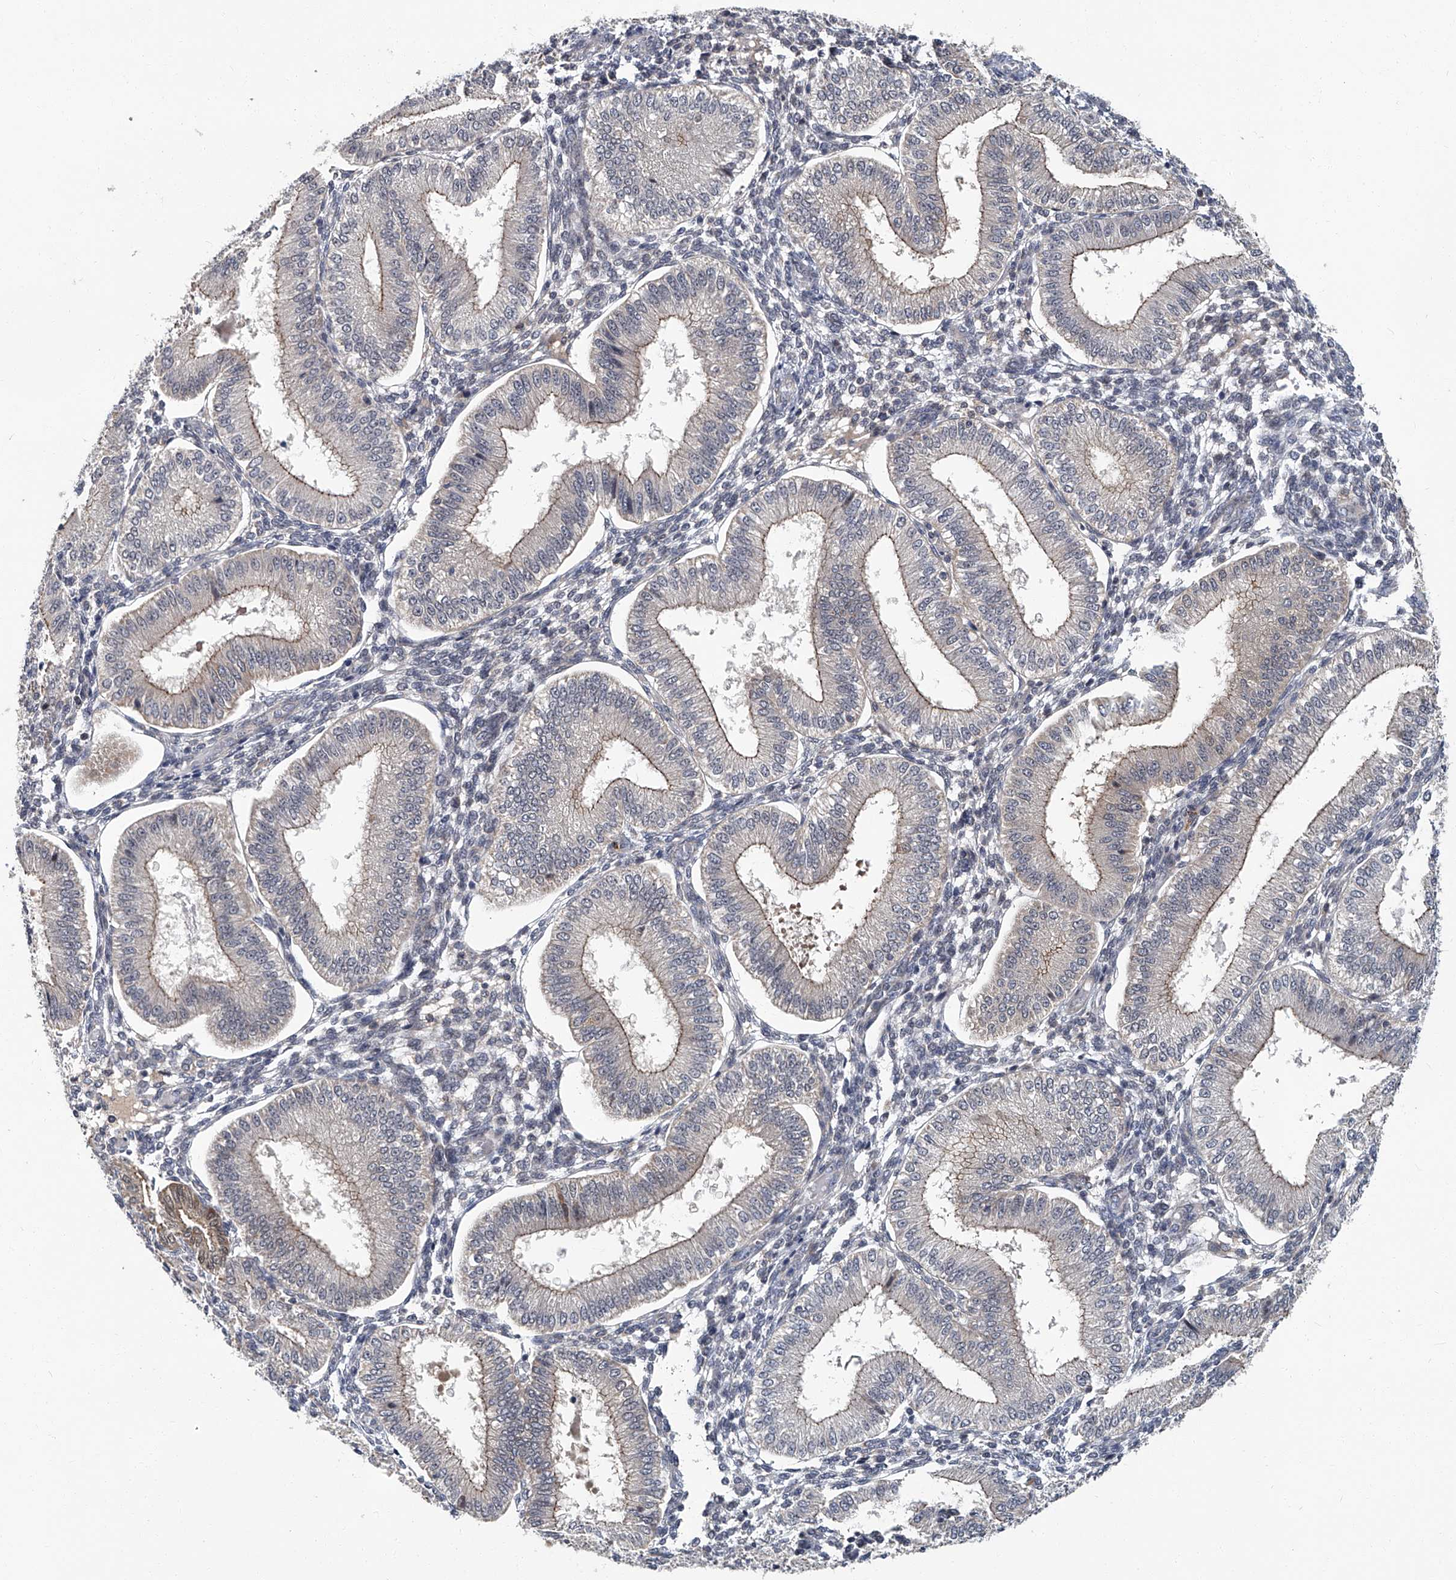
{"staining": {"intensity": "negative", "quantity": "none", "location": "none"}, "tissue": "endometrium", "cell_type": "Cells in endometrial stroma", "image_type": "normal", "snomed": [{"axis": "morphology", "description": "Normal tissue, NOS"}, {"axis": "topography", "description": "Endometrium"}], "caption": "DAB (3,3'-diaminobenzidine) immunohistochemical staining of normal human endometrium displays no significant expression in cells in endometrial stroma. Nuclei are stained in blue.", "gene": "AKNAD1", "patient": {"sex": "female", "age": 39}}